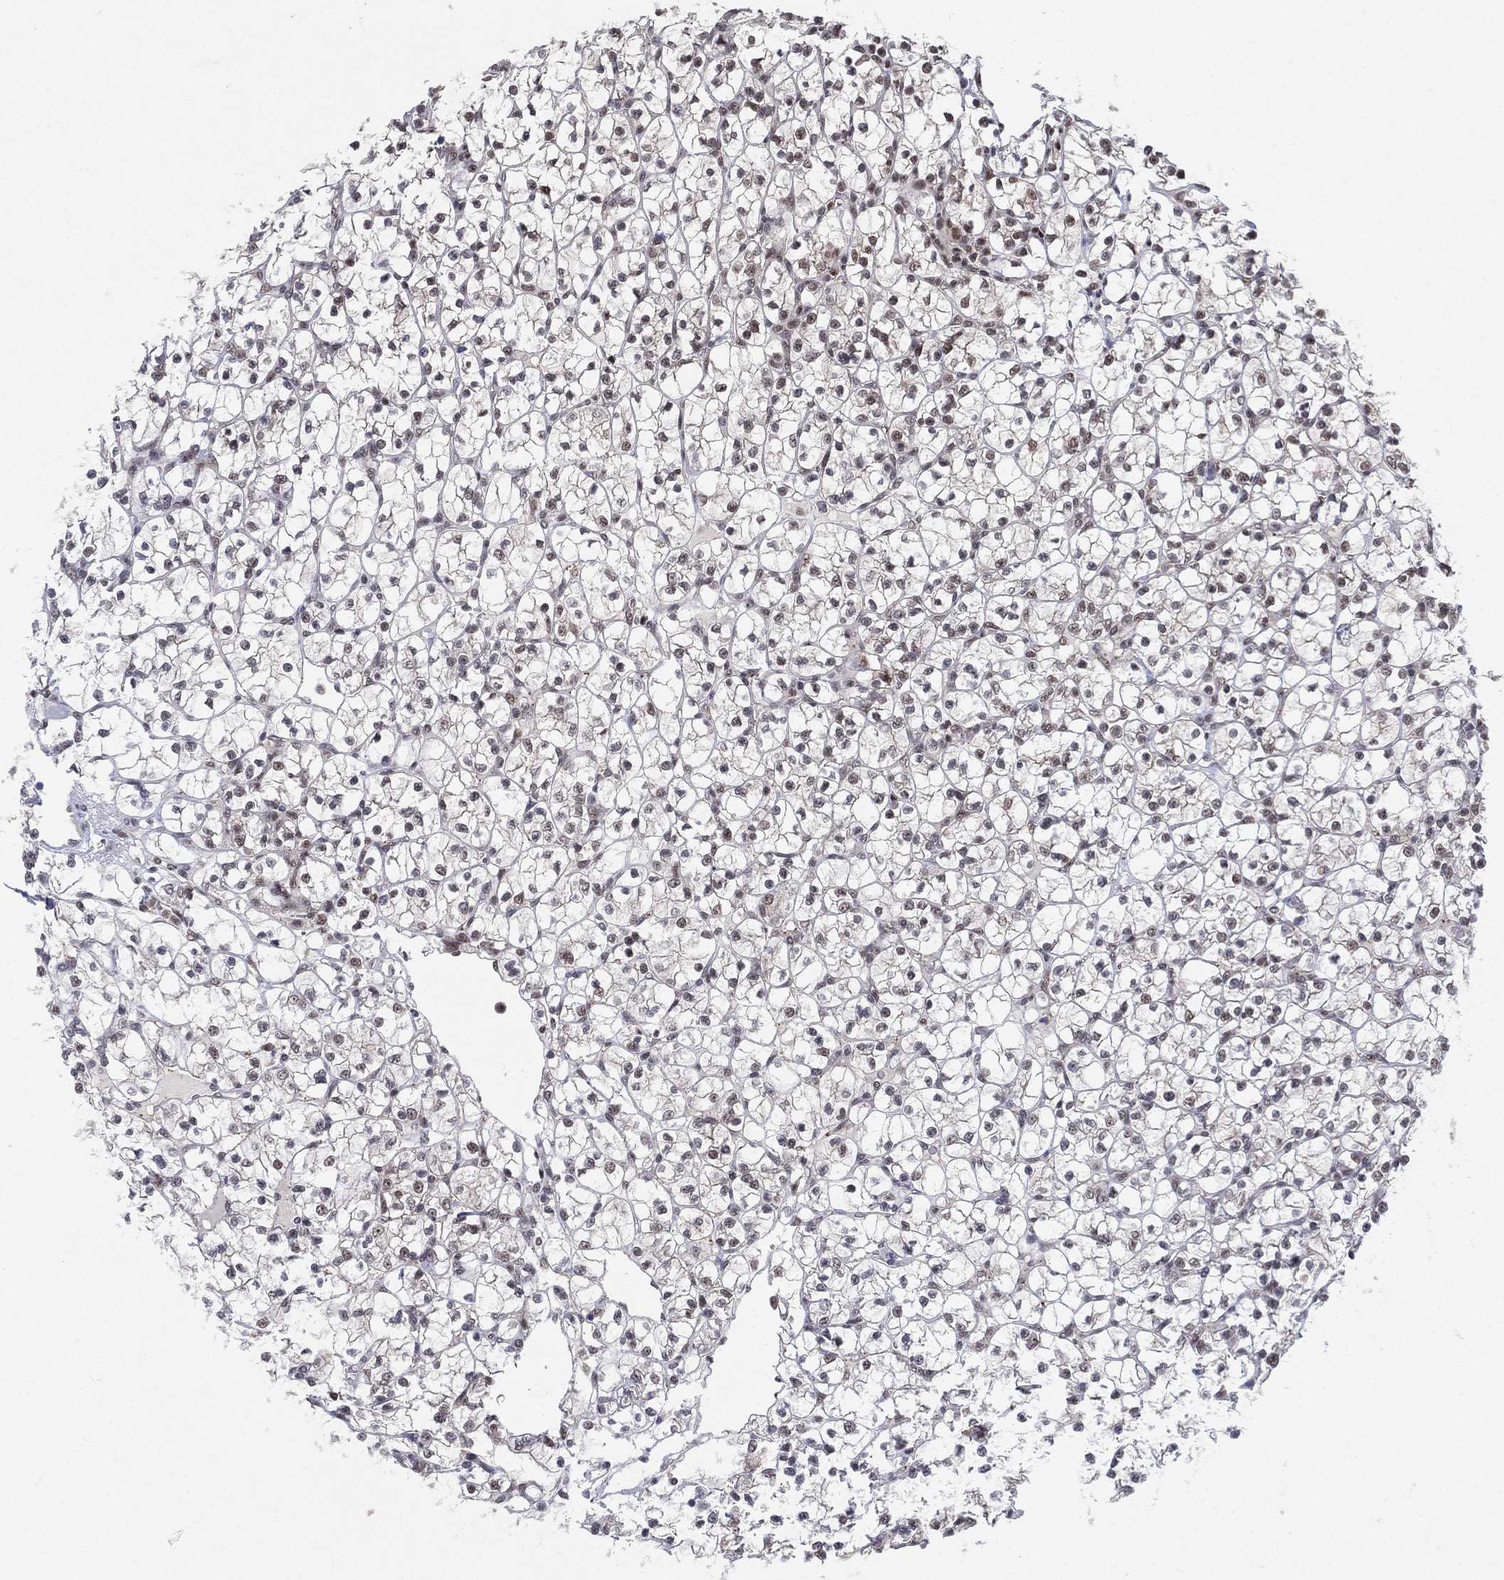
{"staining": {"intensity": "weak", "quantity": "<25%", "location": "nuclear"}, "tissue": "renal cancer", "cell_type": "Tumor cells", "image_type": "cancer", "snomed": [{"axis": "morphology", "description": "Adenocarcinoma, NOS"}, {"axis": "topography", "description": "Kidney"}], "caption": "Histopathology image shows no significant protein expression in tumor cells of renal cancer (adenocarcinoma). (Stains: DAB (3,3'-diaminobenzidine) immunohistochemistry (IHC) with hematoxylin counter stain, Microscopy: brightfield microscopy at high magnification).", "gene": "DGCR8", "patient": {"sex": "female", "age": 89}}